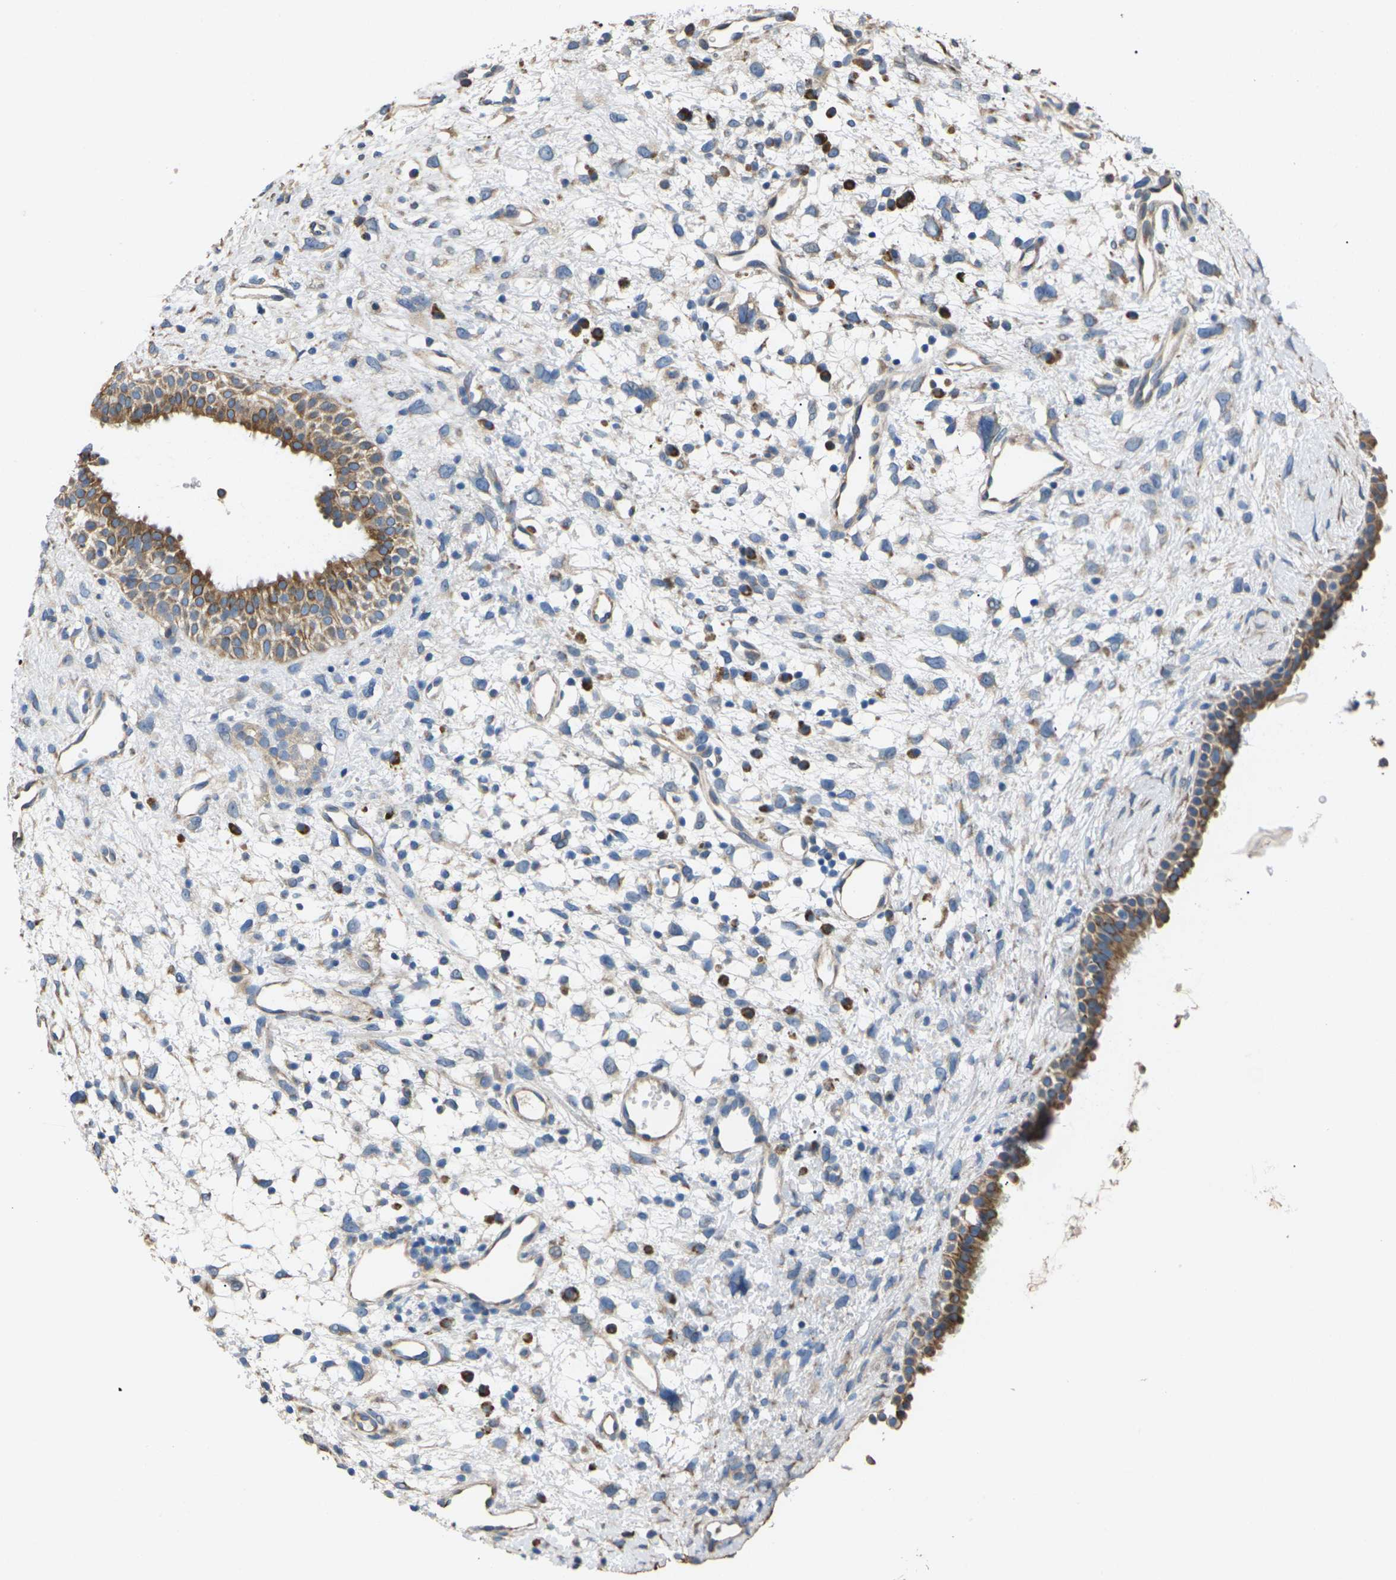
{"staining": {"intensity": "moderate", "quantity": ">75%", "location": "cytoplasmic/membranous"}, "tissue": "nasopharynx", "cell_type": "Respiratory epithelial cells", "image_type": "normal", "snomed": [{"axis": "morphology", "description": "Normal tissue, NOS"}, {"axis": "topography", "description": "Nasopharynx"}], "caption": "Respiratory epithelial cells reveal medium levels of moderate cytoplasmic/membranous expression in about >75% of cells in benign human nasopharynx.", "gene": "KLHDC8B", "patient": {"sex": "male", "age": 22}}